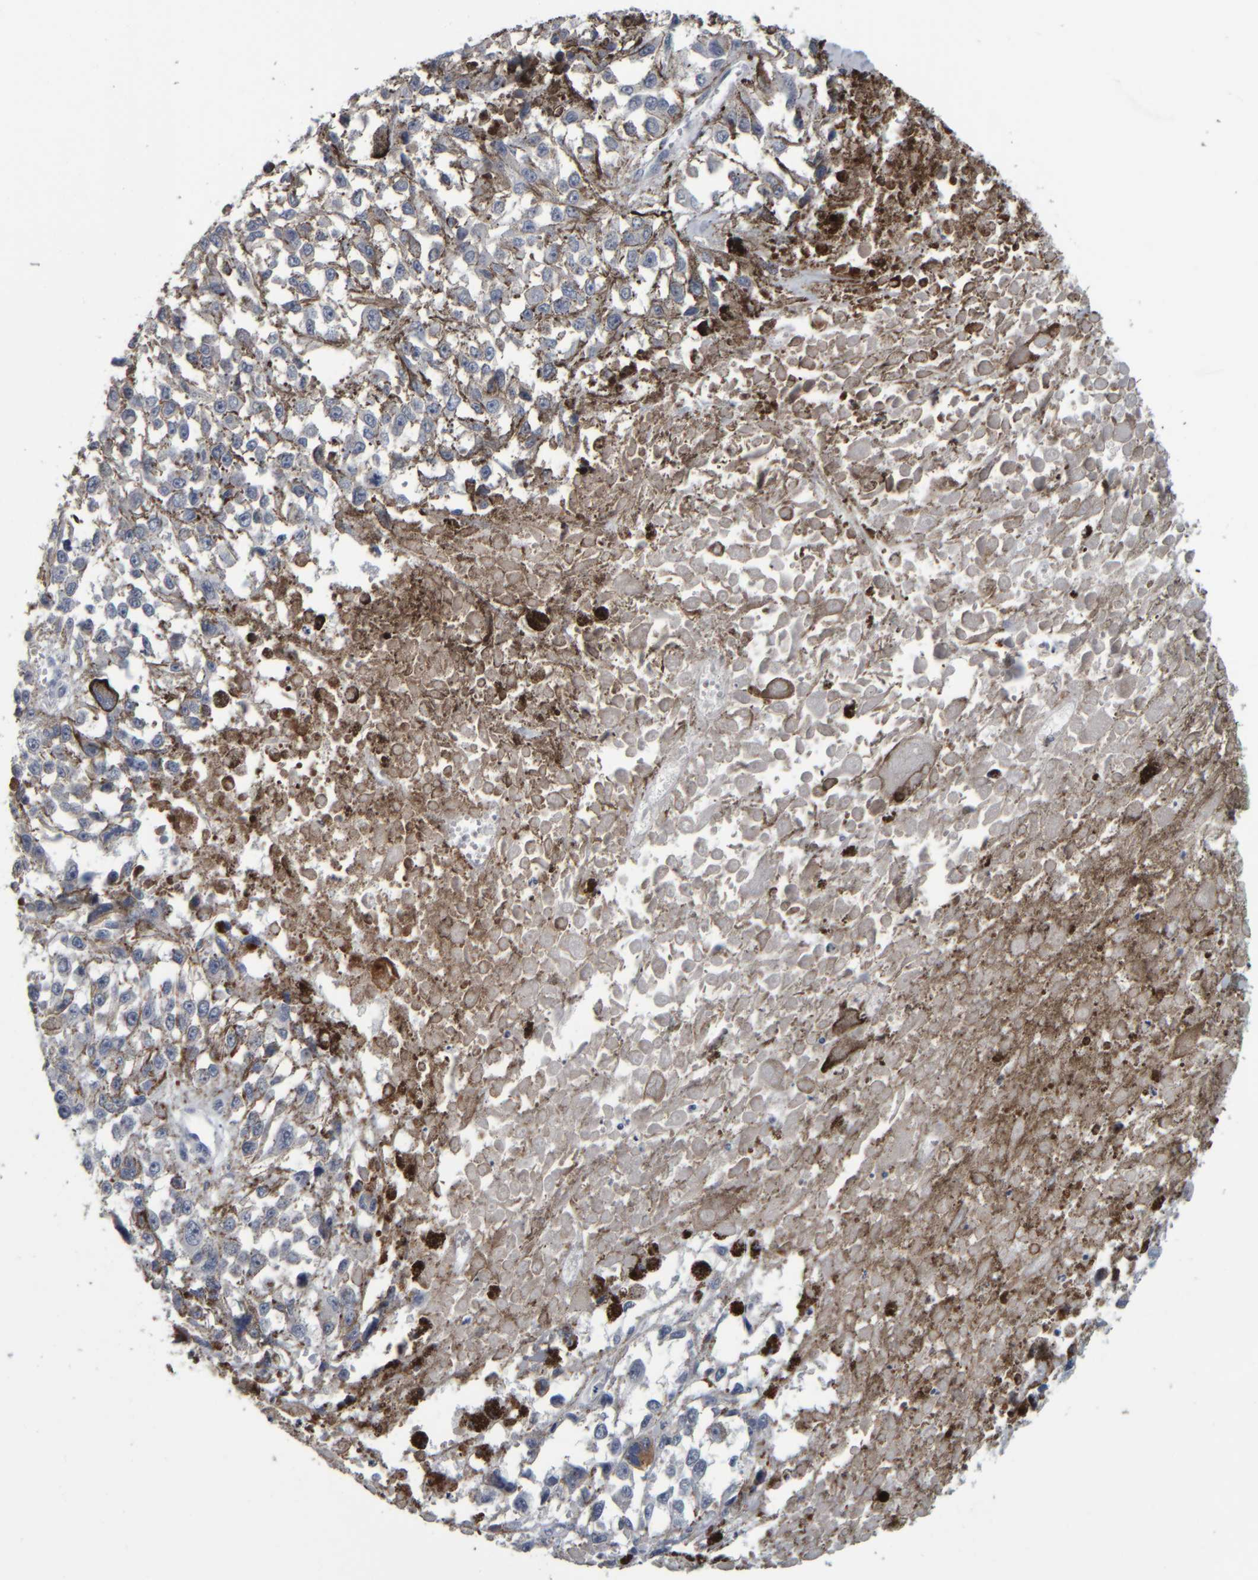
{"staining": {"intensity": "negative", "quantity": "none", "location": "none"}, "tissue": "melanoma", "cell_type": "Tumor cells", "image_type": "cancer", "snomed": [{"axis": "morphology", "description": "Malignant melanoma, Metastatic site"}, {"axis": "topography", "description": "Lymph node"}], "caption": "Tumor cells show no significant protein positivity in malignant melanoma (metastatic site).", "gene": "CAVIN4", "patient": {"sex": "male", "age": 59}}